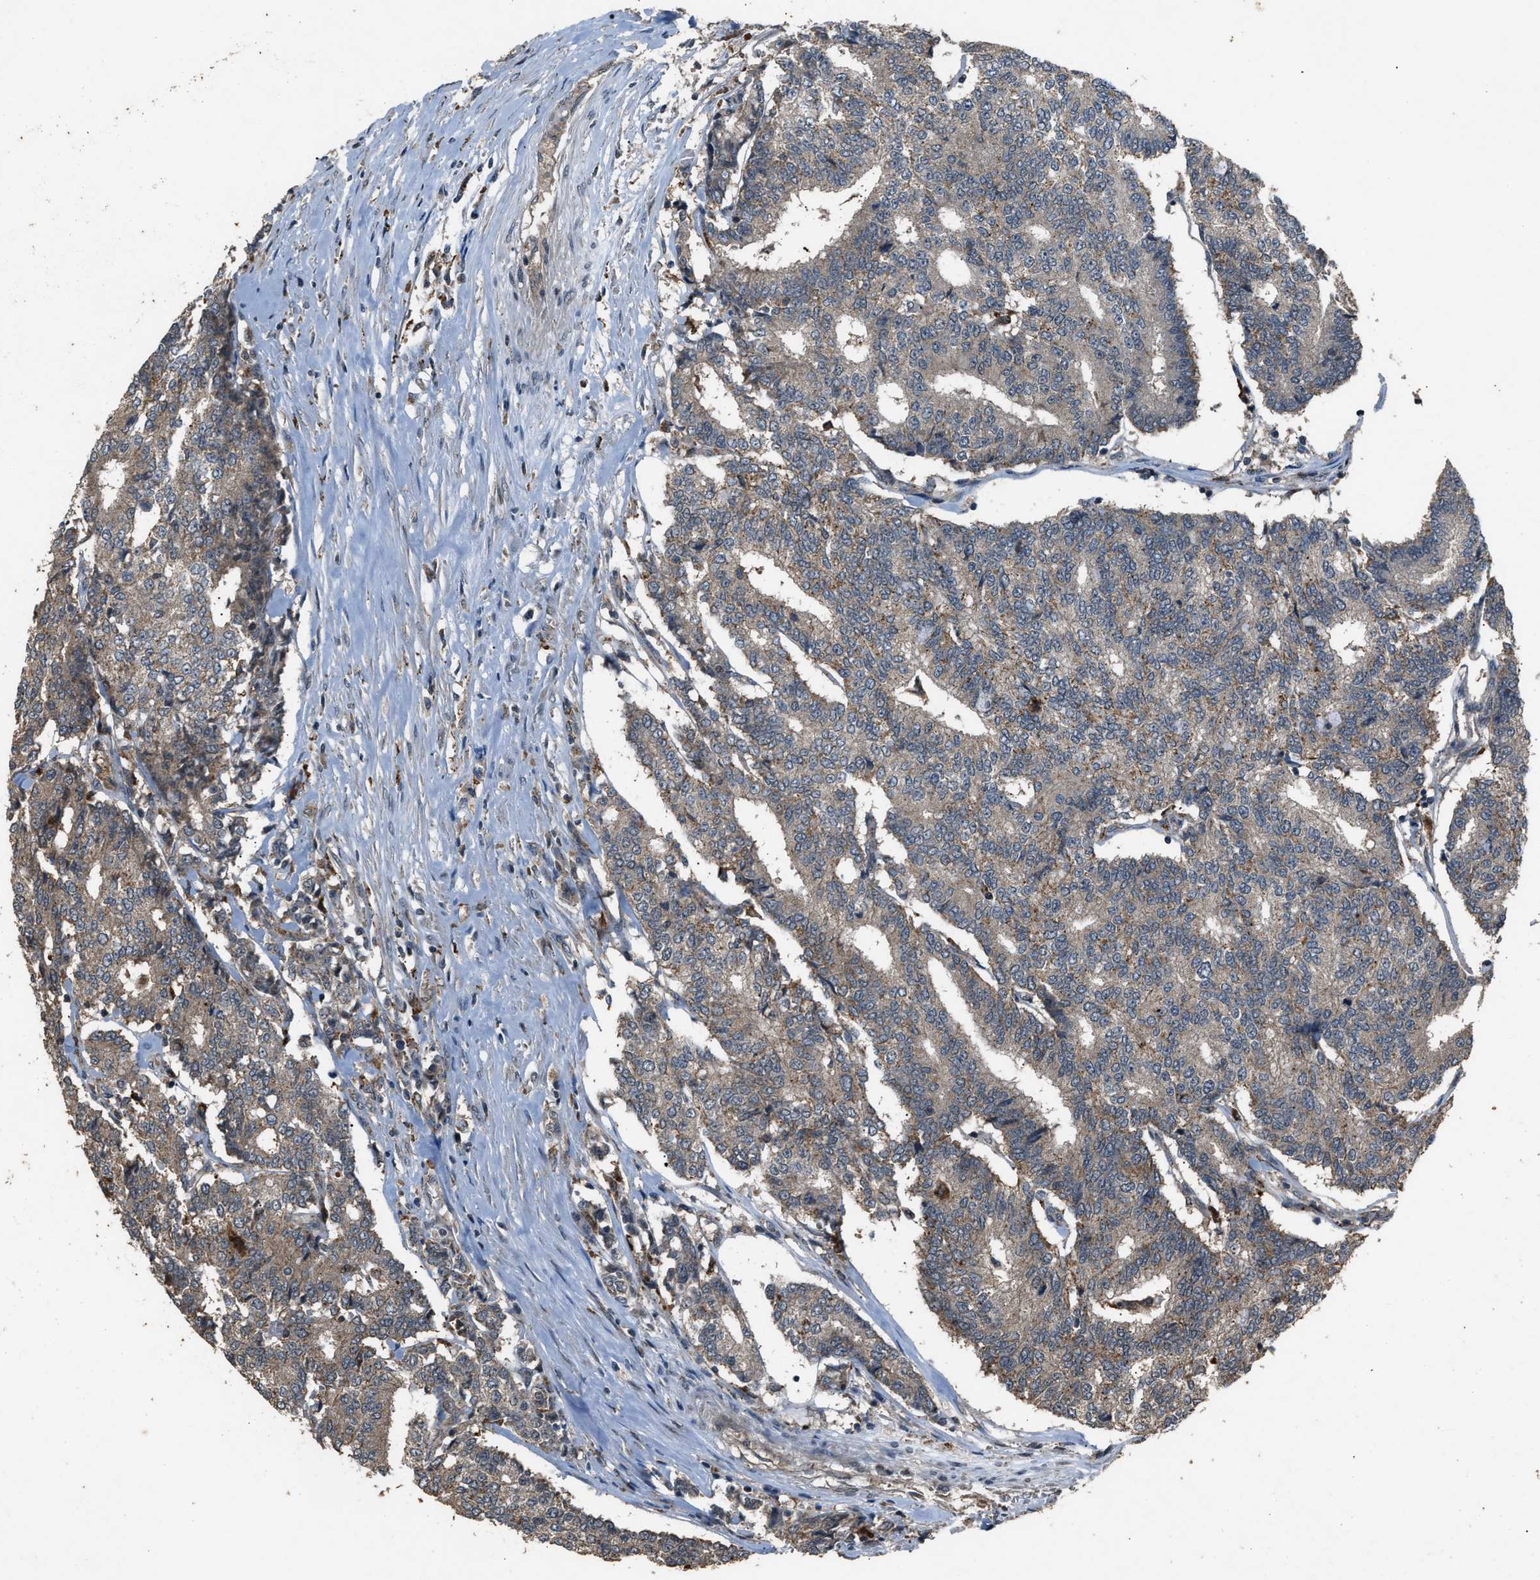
{"staining": {"intensity": "weak", "quantity": ">75%", "location": "cytoplasmic/membranous"}, "tissue": "prostate cancer", "cell_type": "Tumor cells", "image_type": "cancer", "snomed": [{"axis": "morphology", "description": "Normal tissue, NOS"}, {"axis": "morphology", "description": "Adenocarcinoma, High grade"}, {"axis": "topography", "description": "Prostate"}, {"axis": "topography", "description": "Seminal veicle"}], "caption": "The micrograph reveals a brown stain indicating the presence of a protein in the cytoplasmic/membranous of tumor cells in prostate adenocarcinoma (high-grade).", "gene": "PSMD1", "patient": {"sex": "male", "age": 55}}